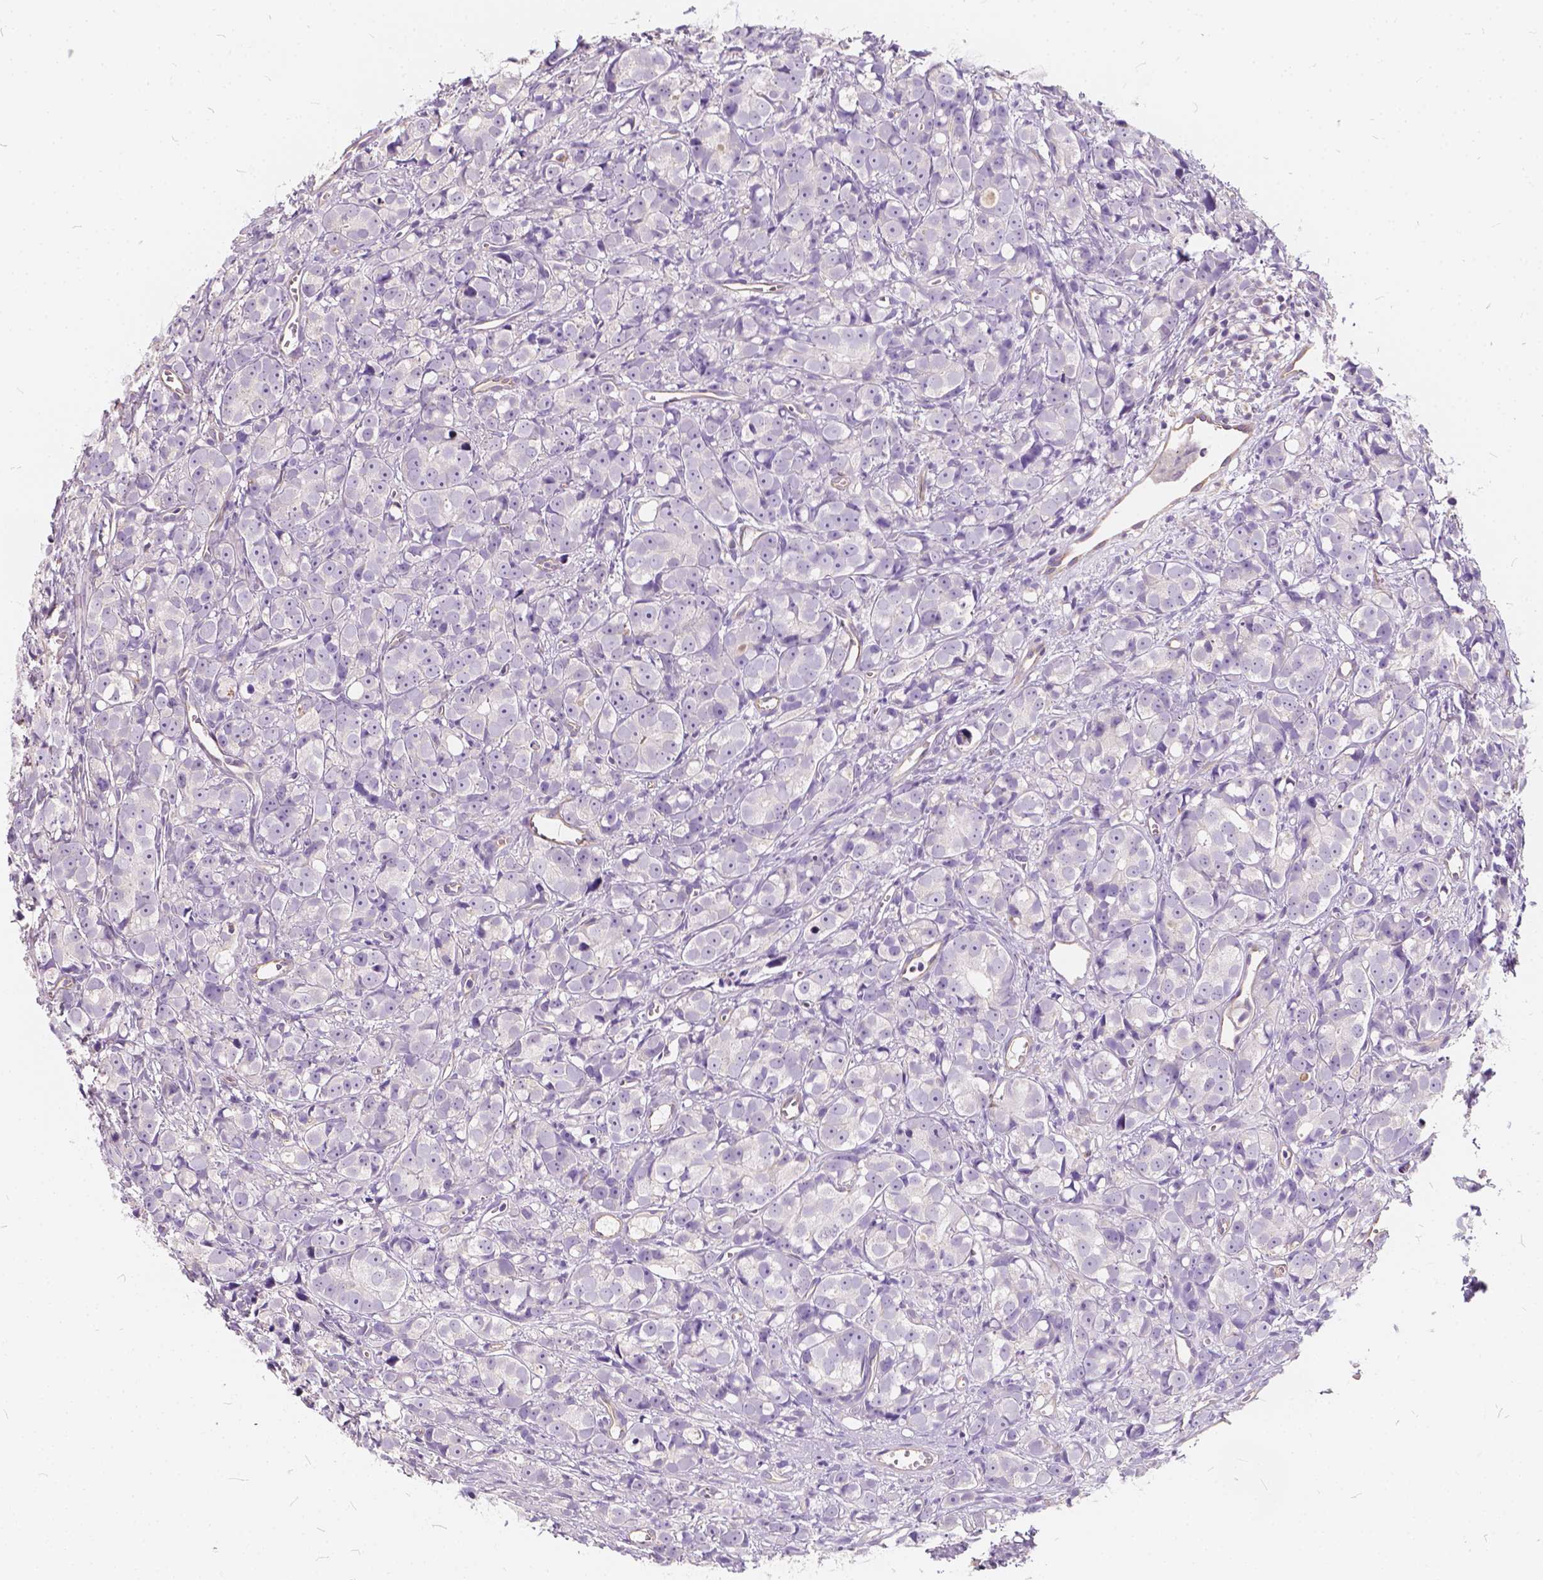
{"staining": {"intensity": "negative", "quantity": "none", "location": "none"}, "tissue": "prostate cancer", "cell_type": "Tumor cells", "image_type": "cancer", "snomed": [{"axis": "morphology", "description": "Adenocarcinoma, High grade"}, {"axis": "topography", "description": "Prostate"}], "caption": "High power microscopy image of an IHC image of prostate cancer (adenocarcinoma (high-grade)), revealing no significant positivity in tumor cells.", "gene": "KIAA0513", "patient": {"sex": "male", "age": 77}}